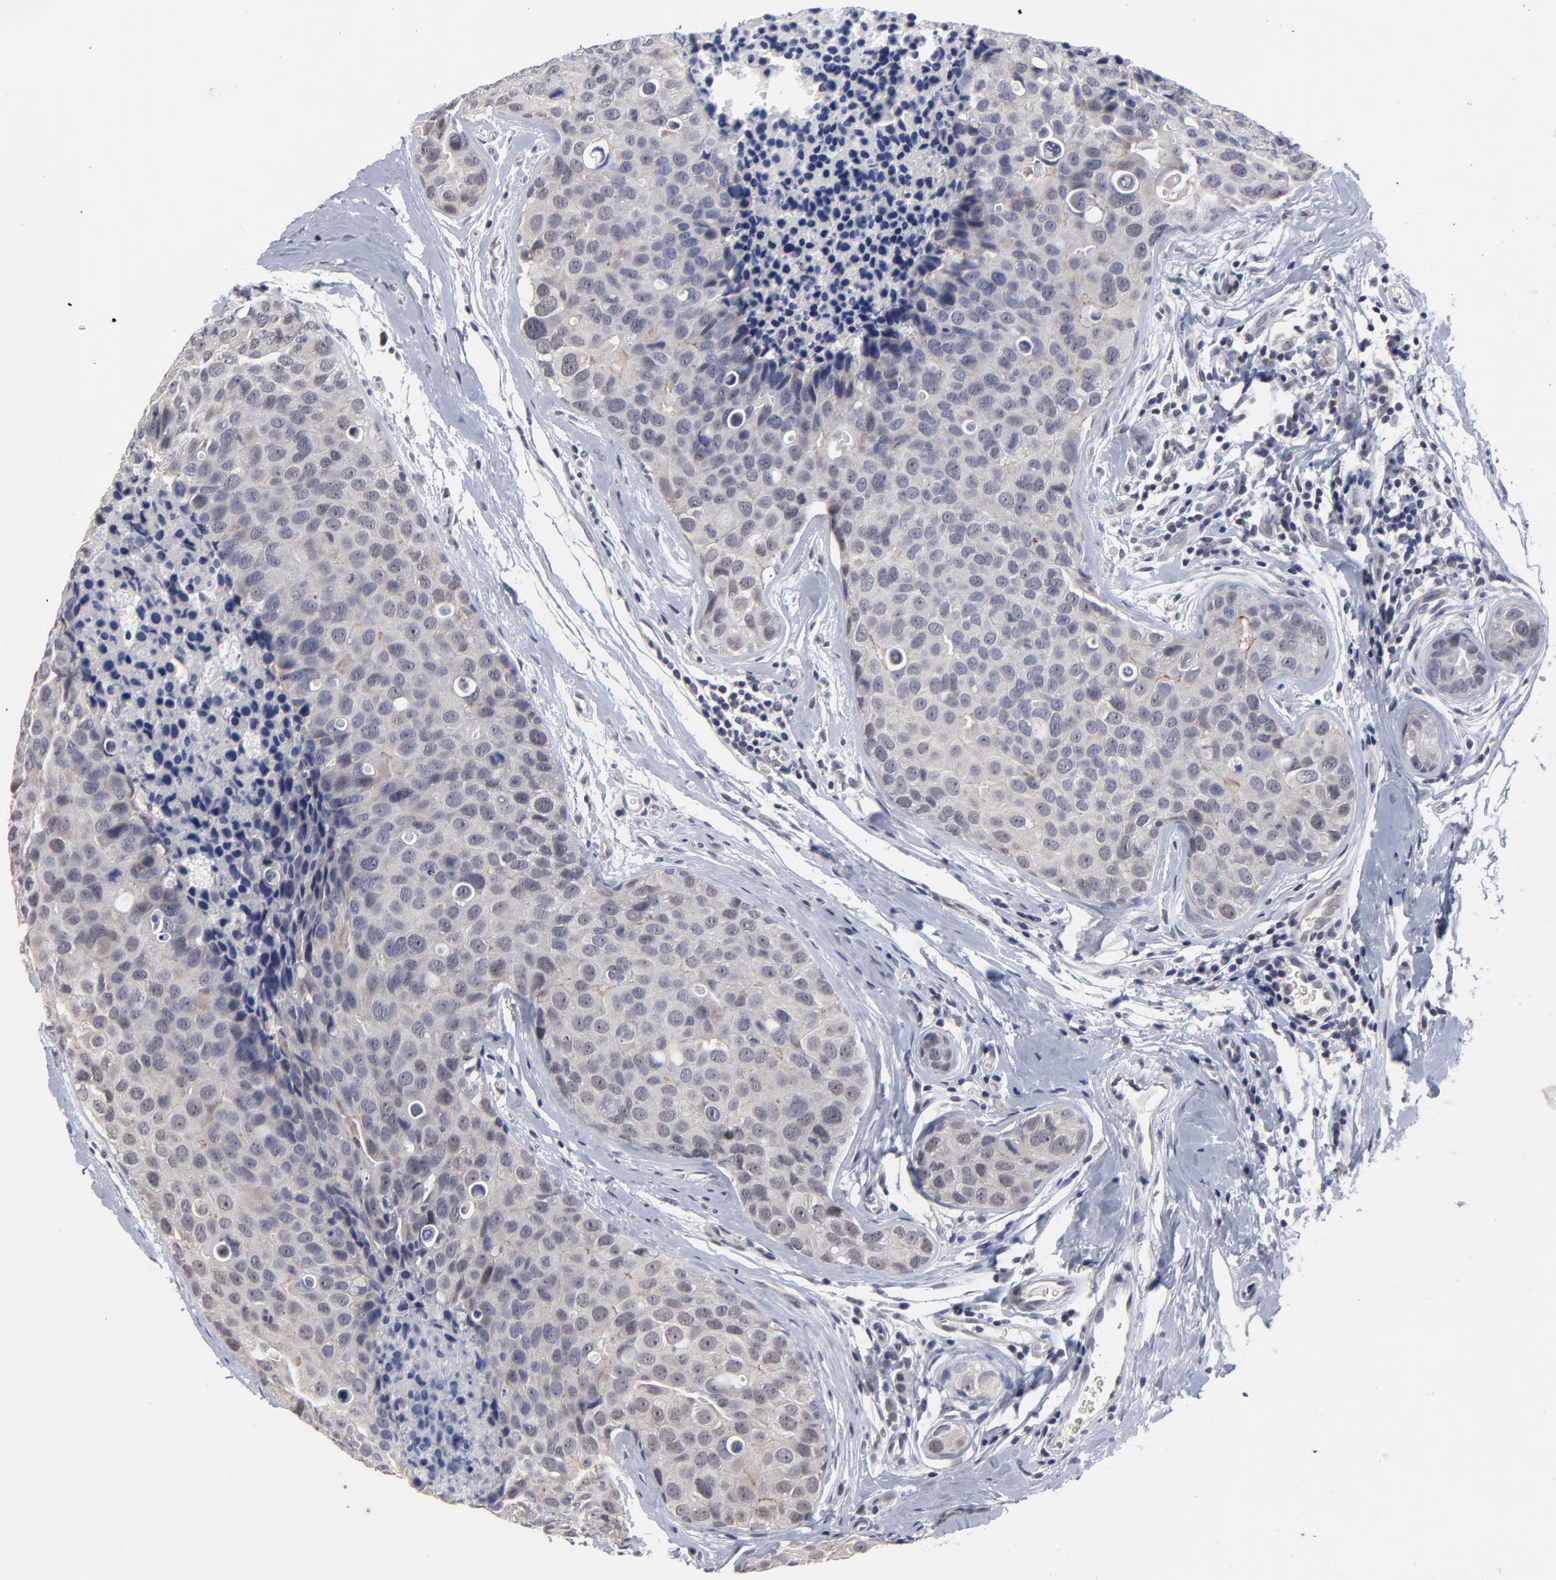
{"staining": {"intensity": "negative", "quantity": "none", "location": "none"}, "tissue": "breast cancer", "cell_type": "Tumor cells", "image_type": "cancer", "snomed": [{"axis": "morphology", "description": "Duct carcinoma"}, {"axis": "topography", "description": "Breast"}], "caption": "A high-resolution image shows IHC staining of infiltrating ductal carcinoma (breast), which shows no significant staining in tumor cells.", "gene": "MAGEA10", "patient": {"sex": "female", "age": 24}}